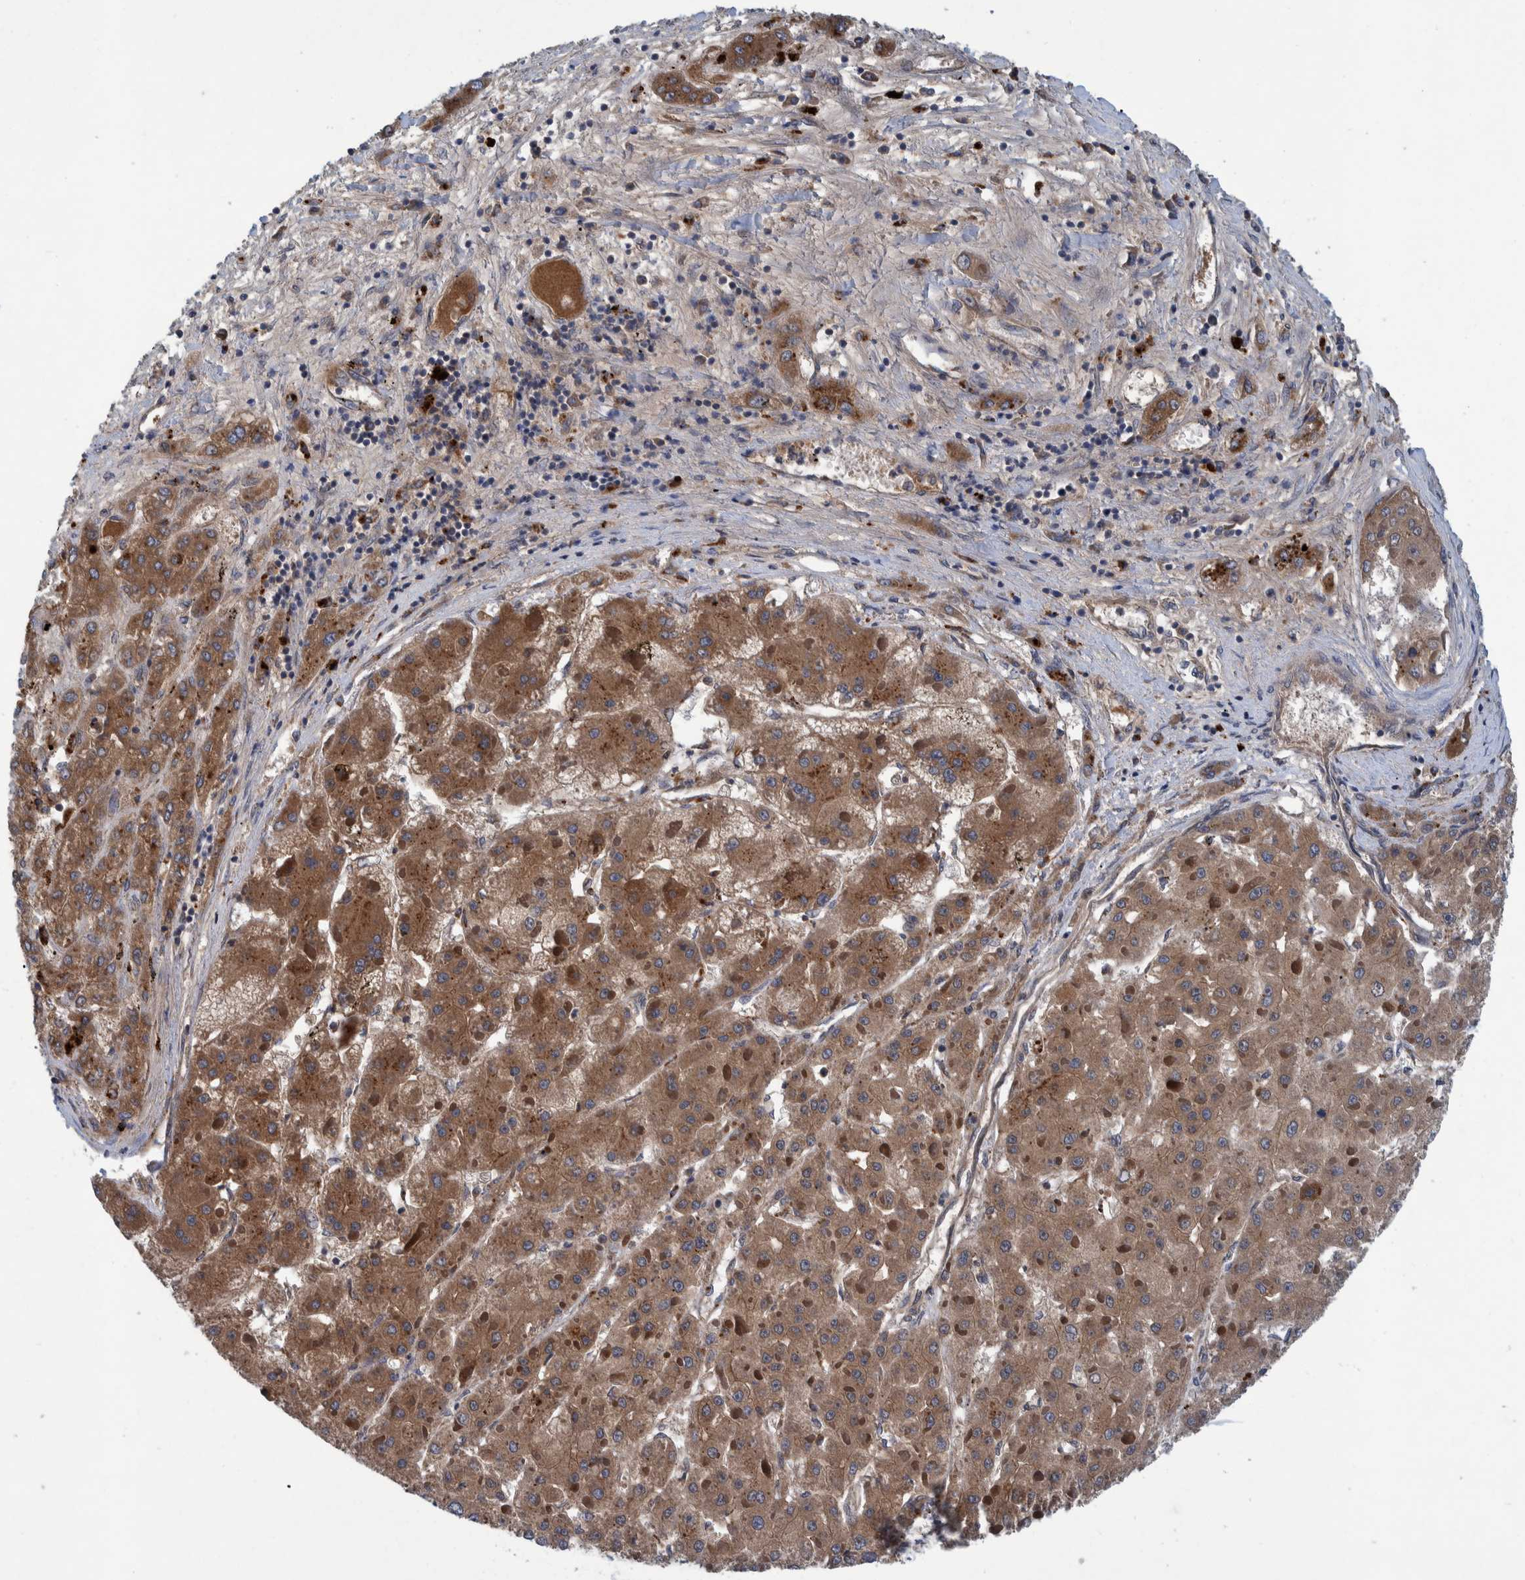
{"staining": {"intensity": "moderate", "quantity": ">75%", "location": "cytoplasmic/membranous"}, "tissue": "liver cancer", "cell_type": "Tumor cells", "image_type": "cancer", "snomed": [{"axis": "morphology", "description": "Carcinoma, Hepatocellular, NOS"}, {"axis": "topography", "description": "Liver"}], "caption": "Human hepatocellular carcinoma (liver) stained for a protein (brown) shows moderate cytoplasmic/membranous positive expression in about >75% of tumor cells.", "gene": "ITIH3", "patient": {"sex": "female", "age": 73}}